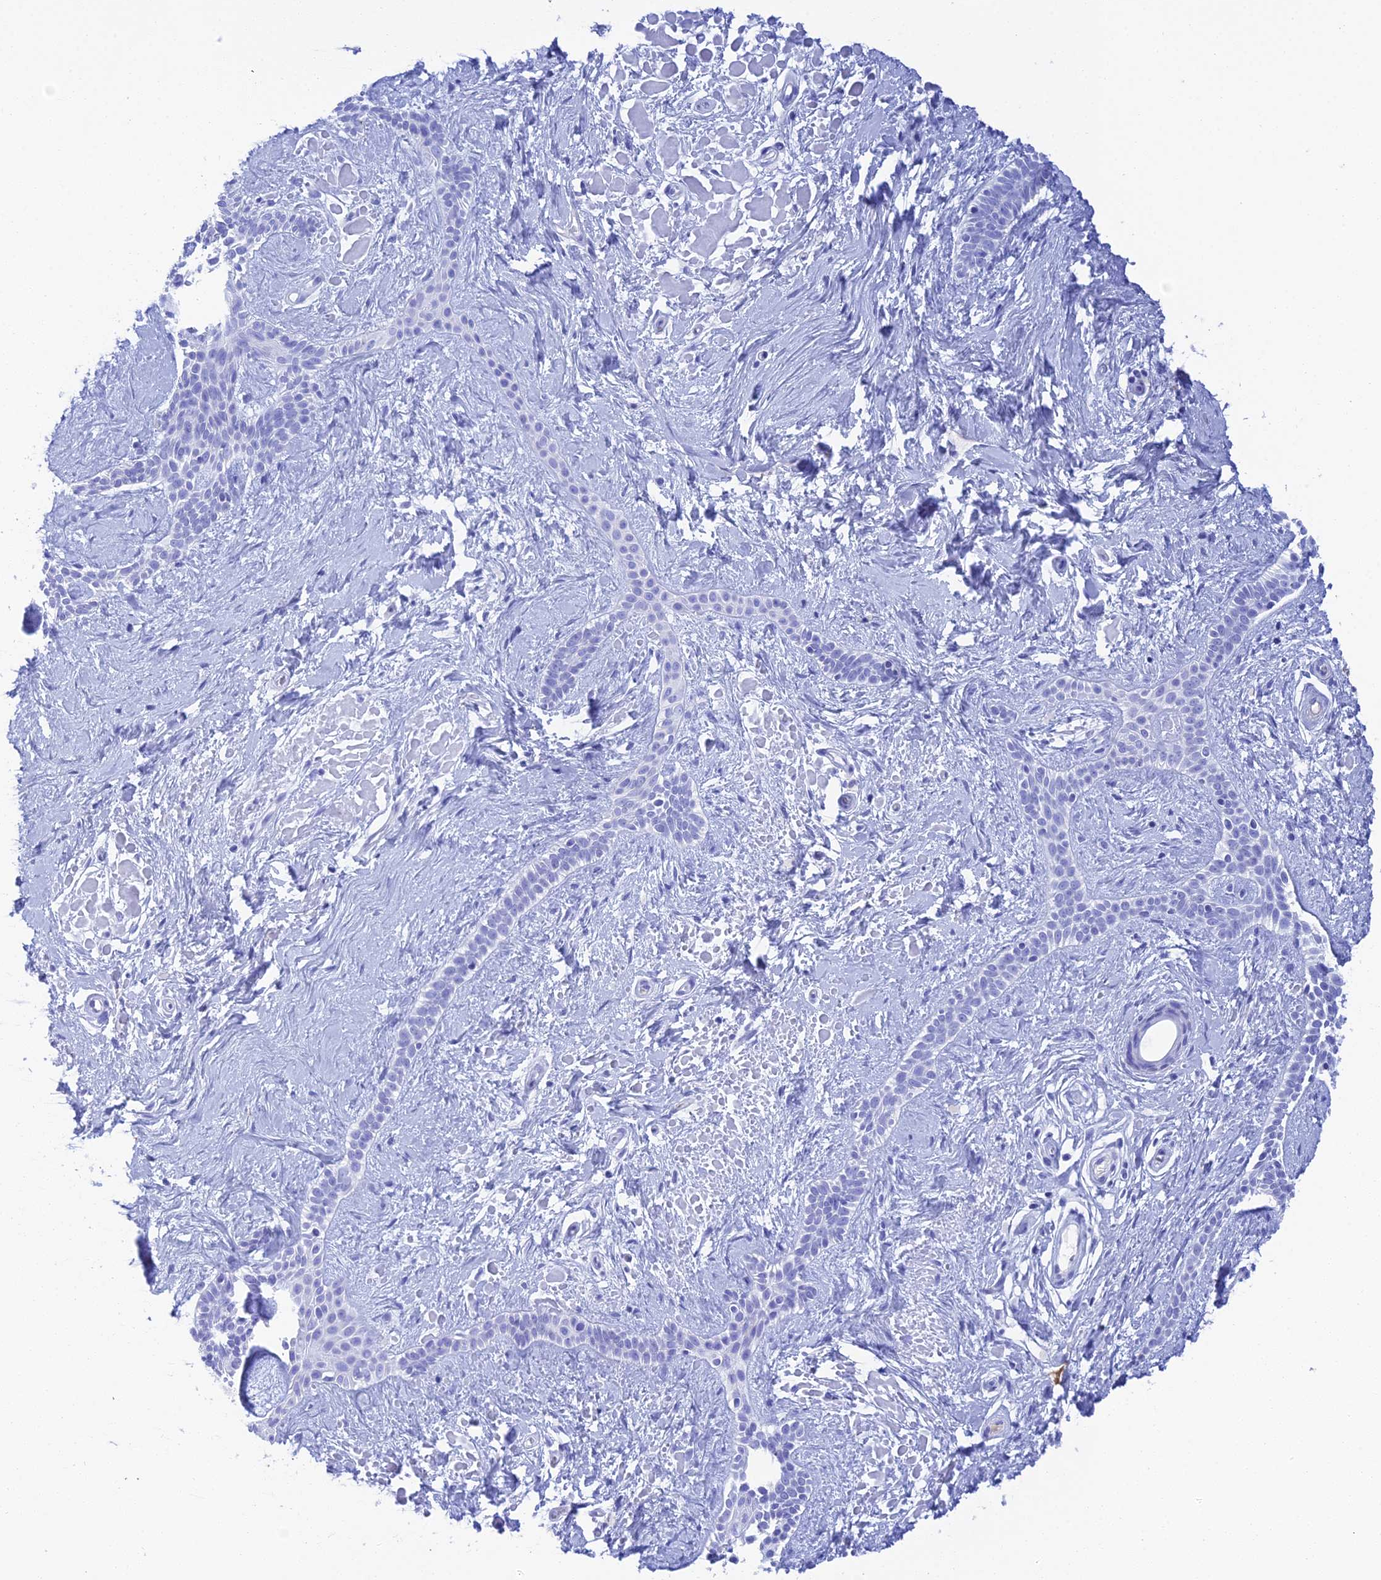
{"staining": {"intensity": "negative", "quantity": "none", "location": "none"}, "tissue": "skin cancer", "cell_type": "Tumor cells", "image_type": "cancer", "snomed": [{"axis": "morphology", "description": "Basal cell carcinoma"}, {"axis": "topography", "description": "Skin"}], "caption": "Protein analysis of skin cancer (basal cell carcinoma) demonstrates no significant staining in tumor cells.", "gene": "REG1A", "patient": {"sex": "male", "age": 78}}